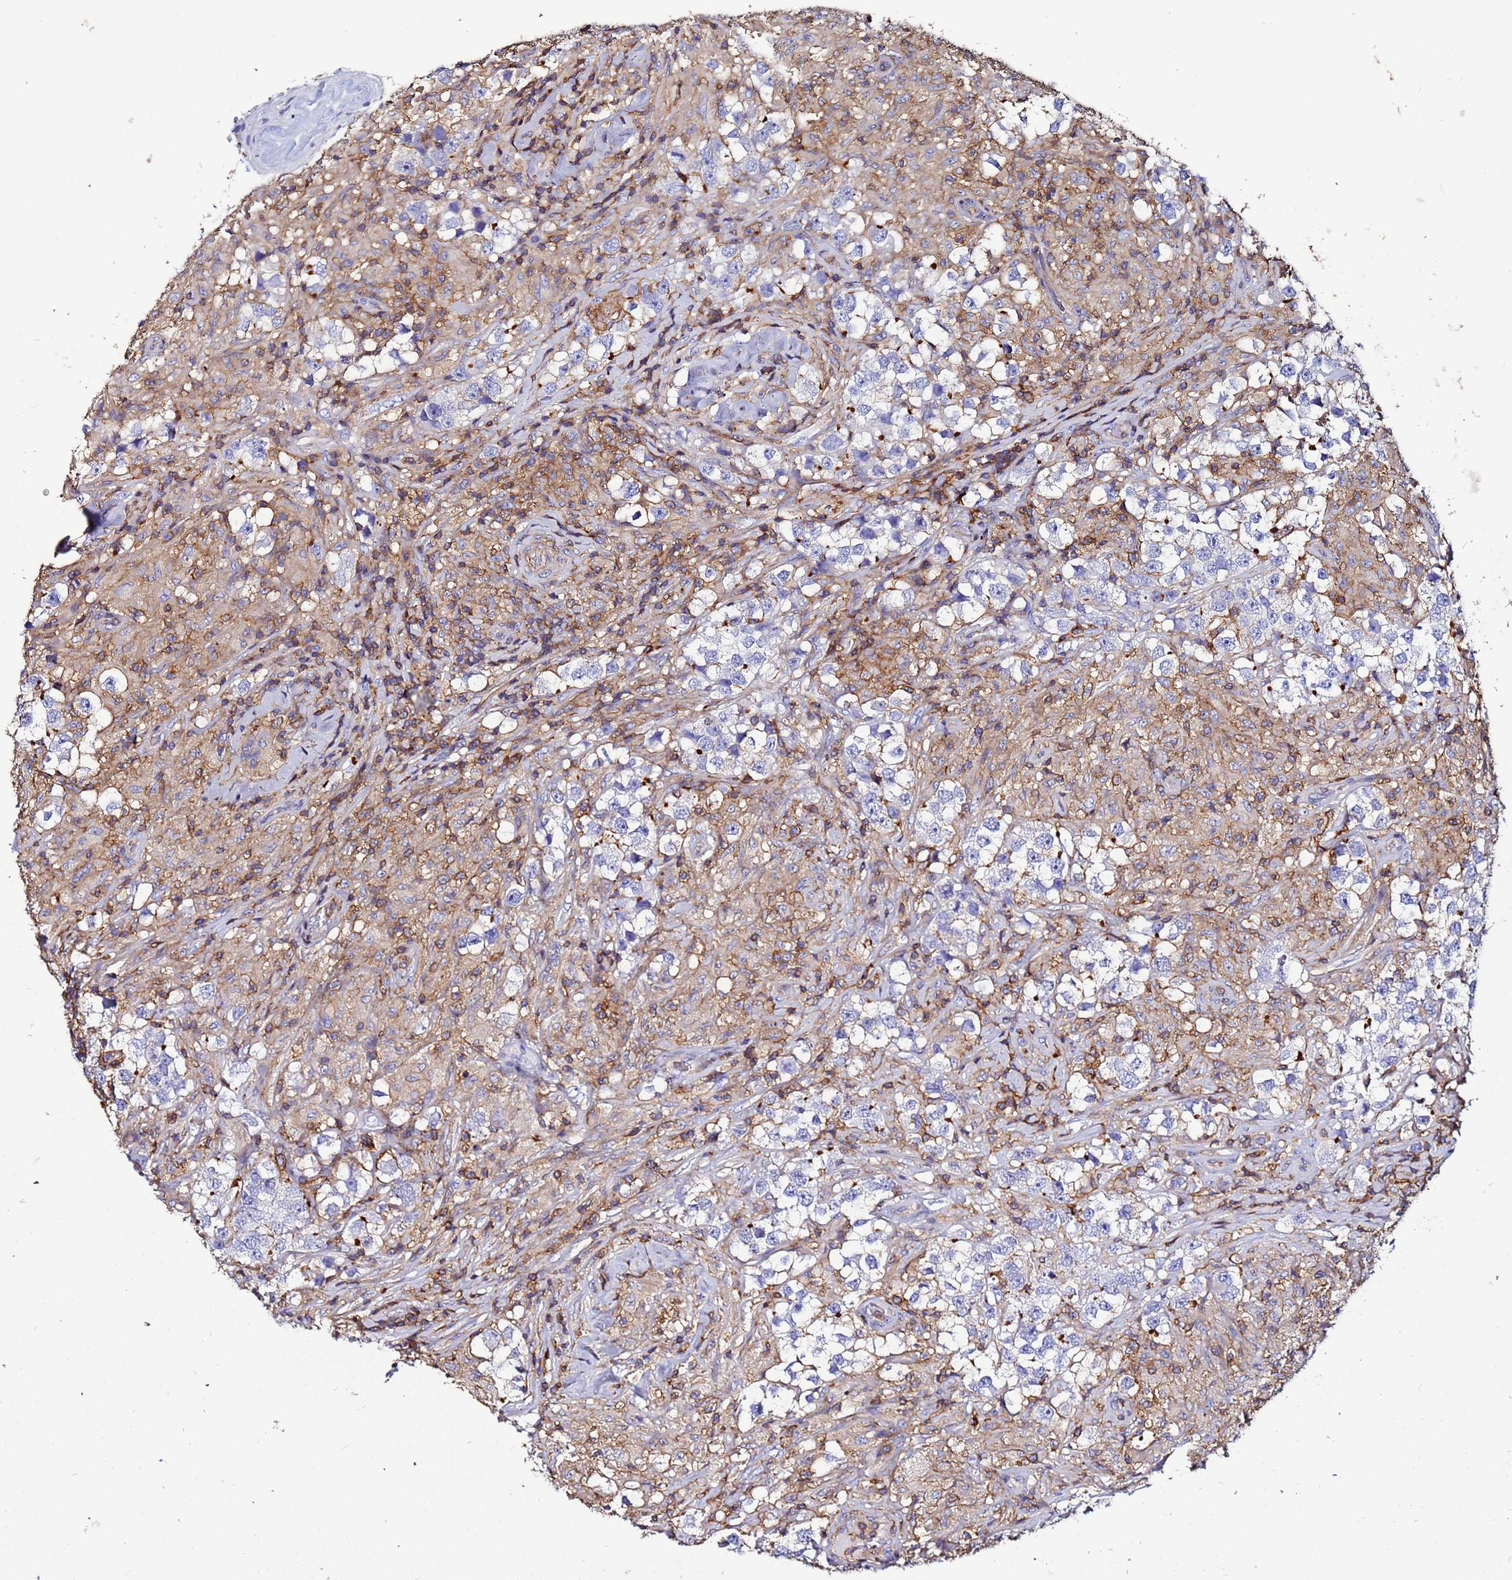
{"staining": {"intensity": "negative", "quantity": "none", "location": "none"}, "tissue": "testis cancer", "cell_type": "Tumor cells", "image_type": "cancer", "snomed": [{"axis": "morphology", "description": "Seminoma, NOS"}, {"axis": "topography", "description": "Testis"}], "caption": "Immunohistochemistry histopathology image of testis seminoma stained for a protein (brown), which exhibits no expression in tumor cells.", "gene": "ACTB", "patient": {"sex": "male", "age": 46}}